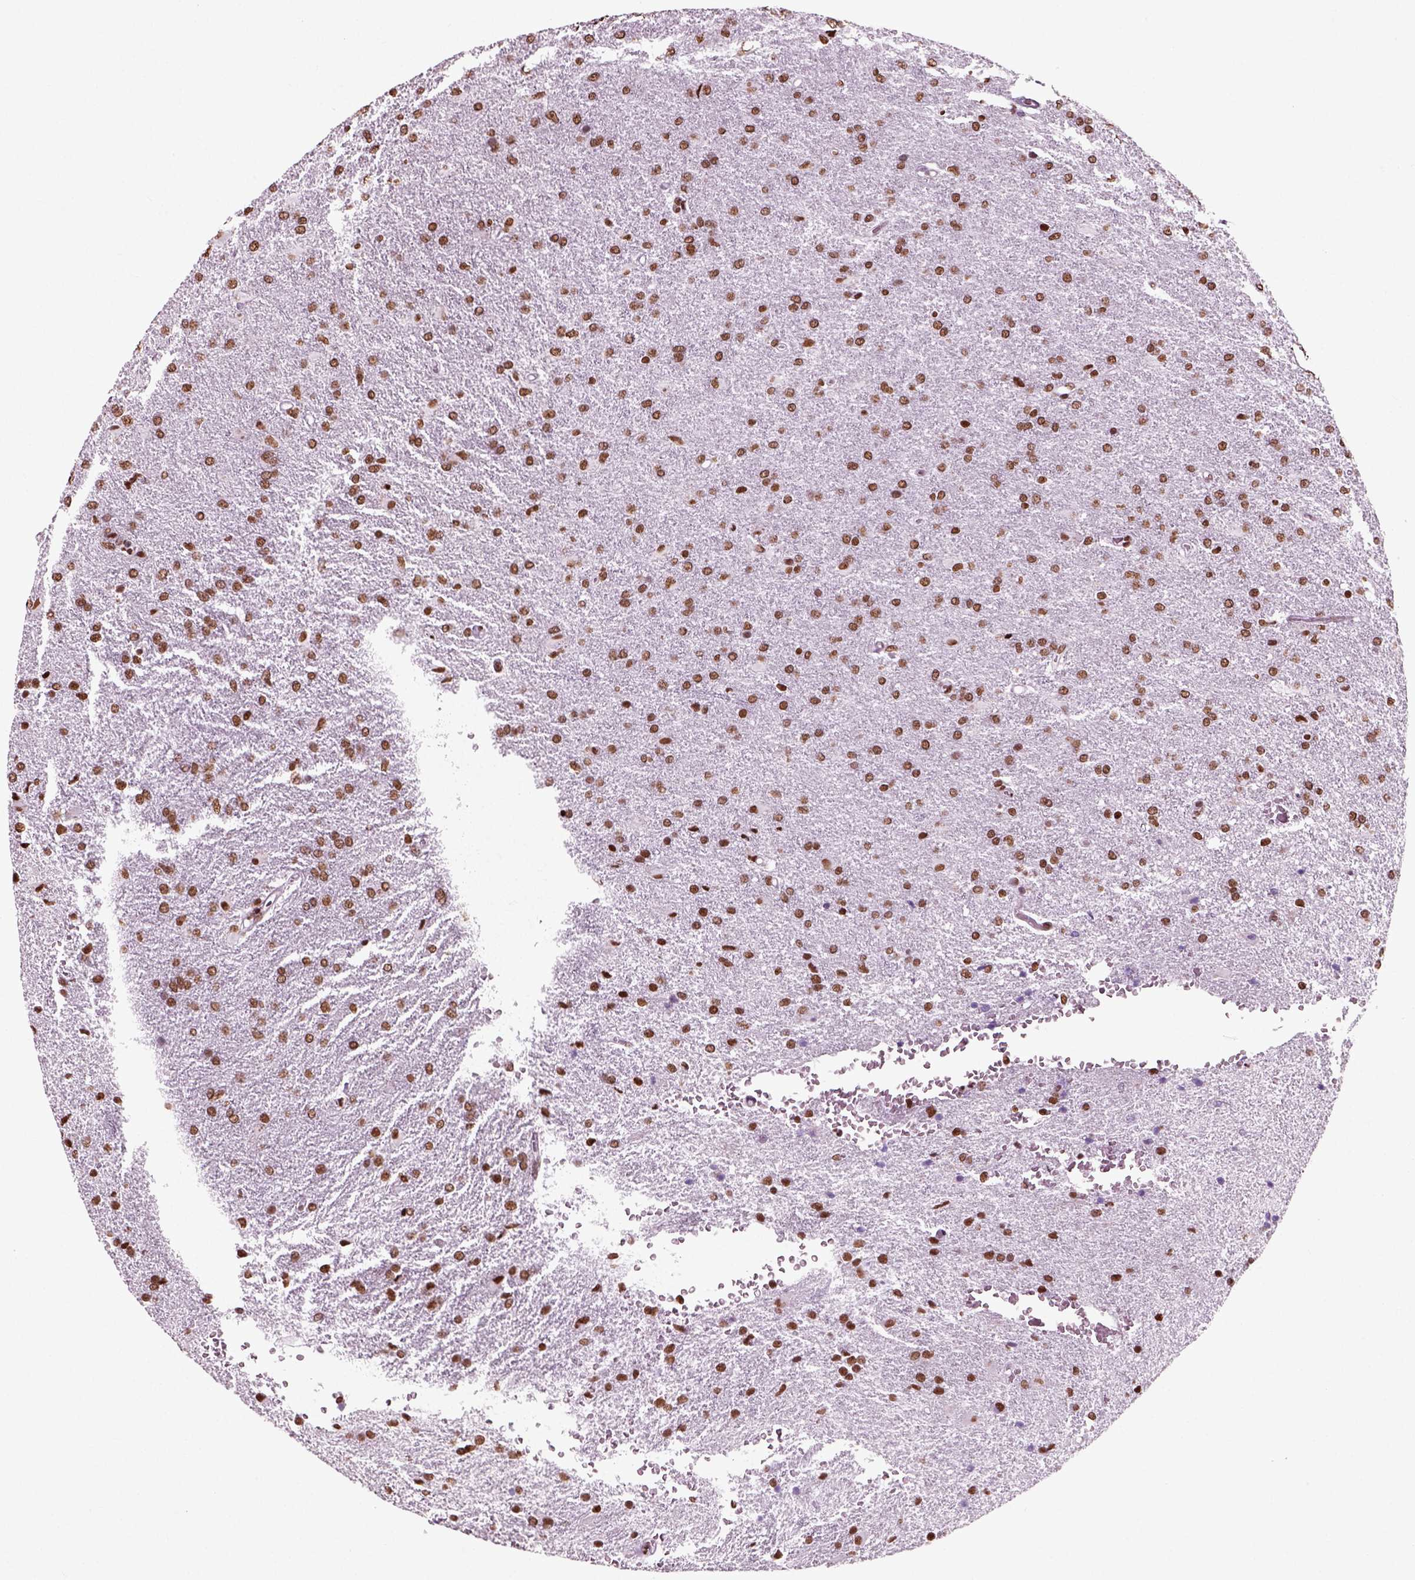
{"staining": {"intensity": "strong", "quantity": ">75%", "location": "nuclear"}, "tissue": "glioma", "cell_type": "Tumor cells", "image_type": "cancer", "snomed": [{"axis": "morphology", "description": "Glioma, malignant, High grade"}, {"axis": "topography", "description": "Brain"}], "caption": "A micrograph showing strong nuclear staining in approximately >75% of tumor cells in high-grade glioma (malignant), as visualized by brown immunohistochemical staining.", "gene": "POLR1H", "patient": {"sex": "male", "age": 68}}